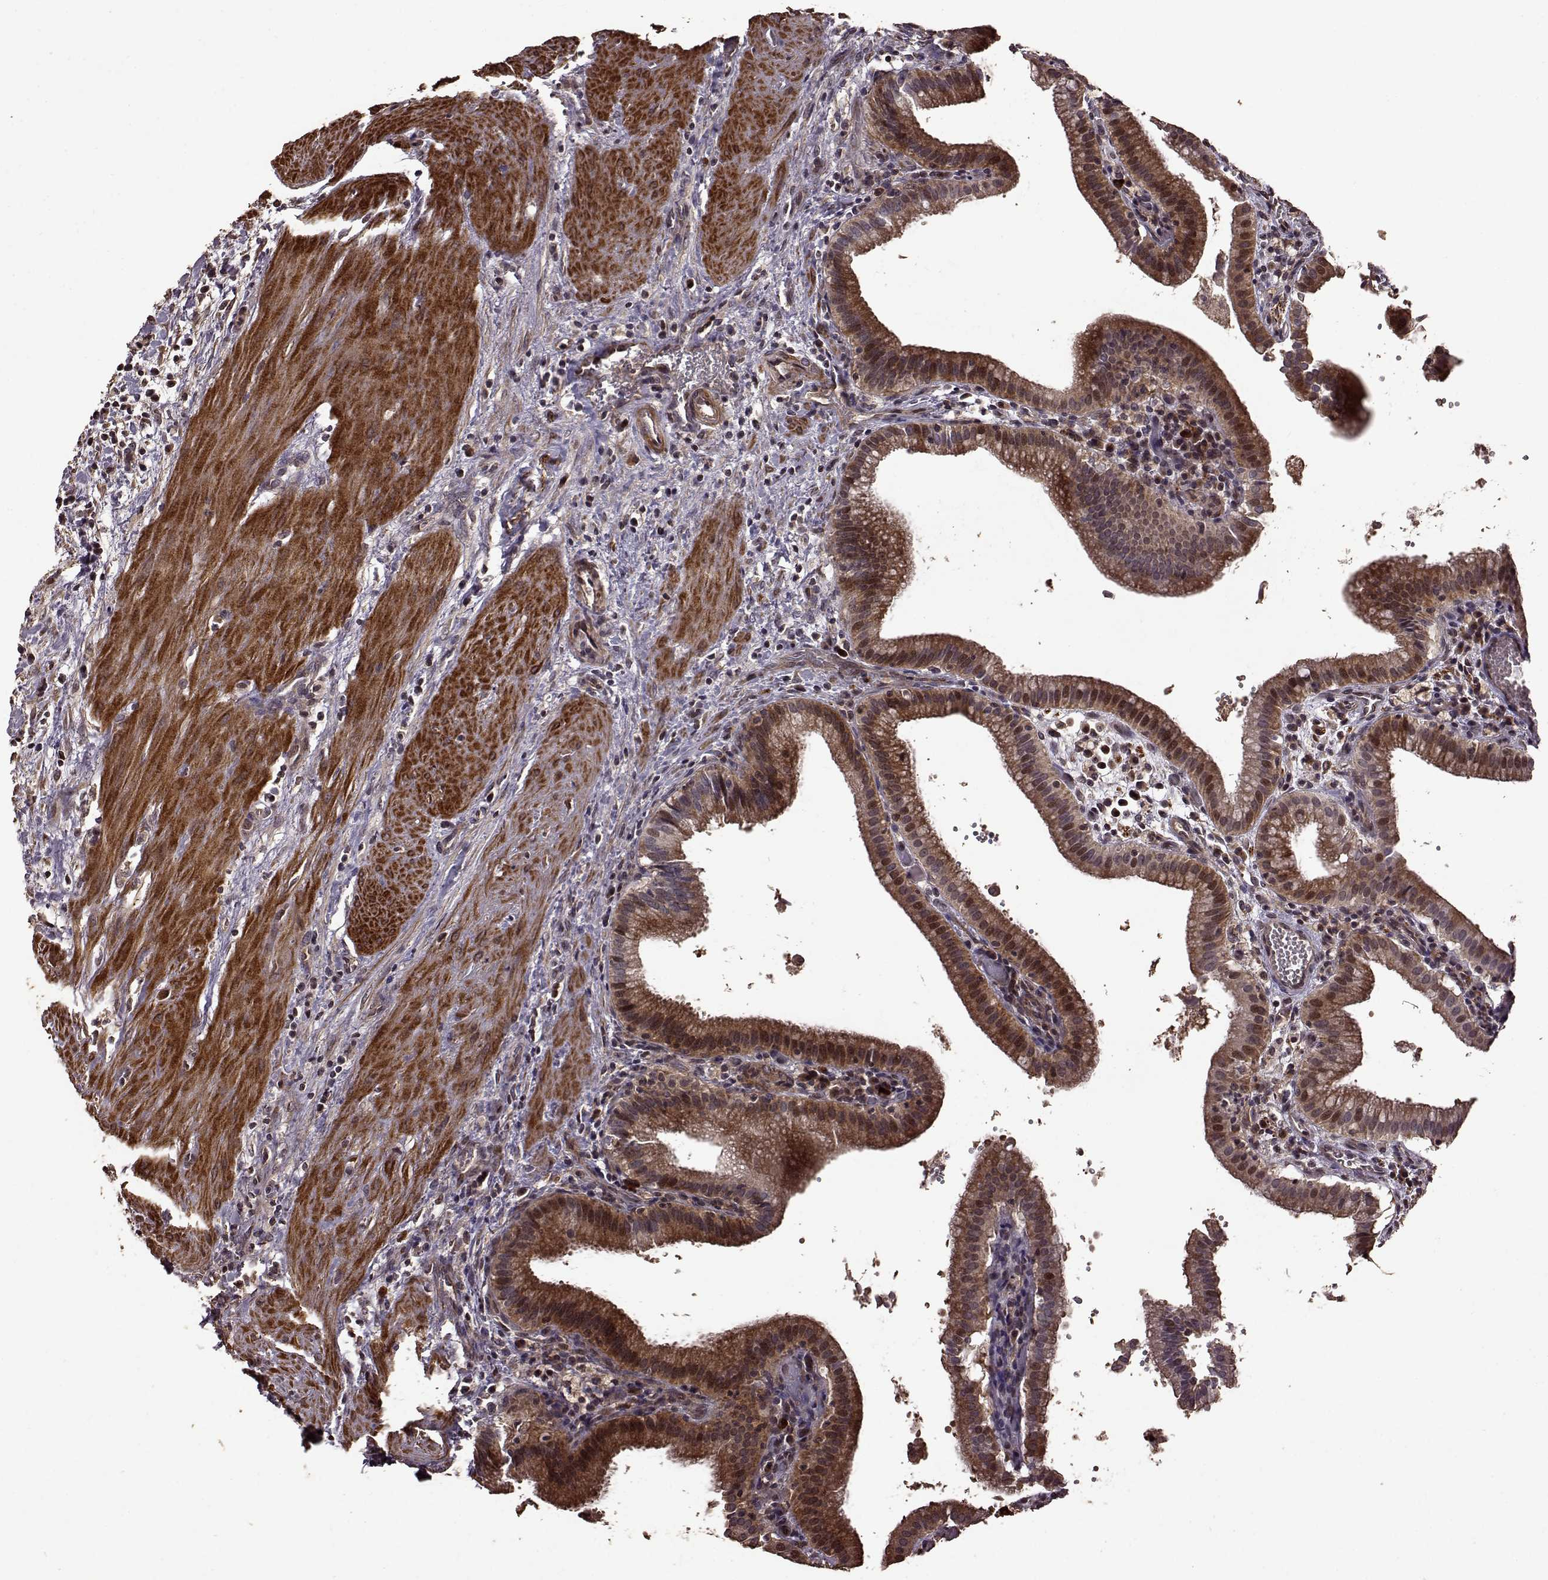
{"staining": {"intensity": "strong", "quantity": ">75%", "location": "cytoplasmic/membranous,nuclear"}, "tissue": "gallbladder", "cell_type": "Glandular cells", "image_type": "normal", "snomed": [{"axis": "morphology", "description": "Normal tissue, NOS"}, {"axis": "topography", "description": "Gallbladder"}], "caption": "Immunohistochemical staining of benign gallbladder shows high levels of strong cytoplasmic/membranous,nuclear staining in approximately >75% of glandular cells.", "gene": "FBXW11", "patient": {"sex": "male", "age": 42}}